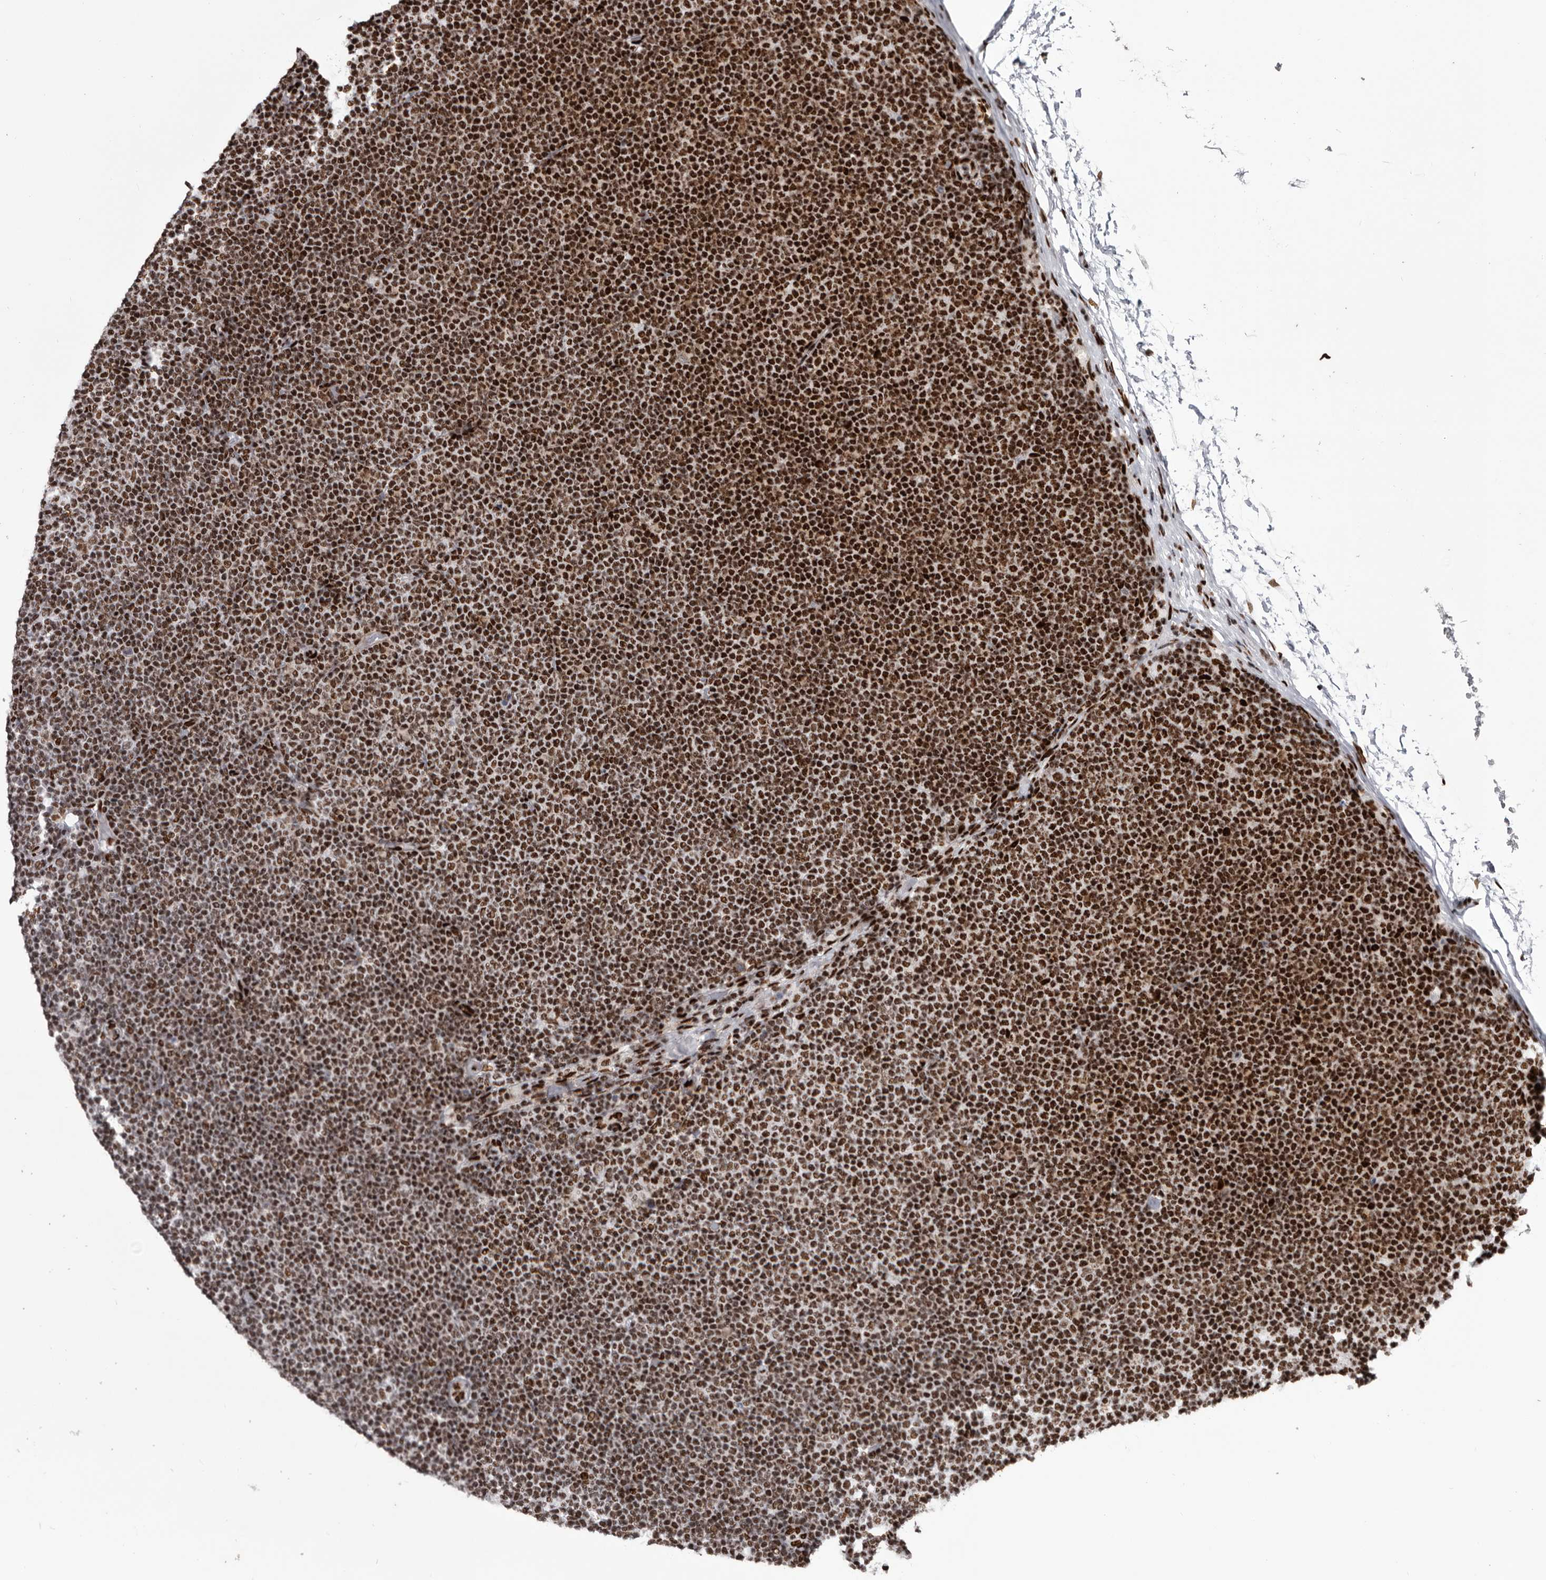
{"staining": {"intensity": "strong", "quantity": ">75%", "location": "nuclear"}, "tissue": "lymphoma", "cell_type": "Tumor cells", "image_type": "cancer", "snomed": [{"axis": "morphology", "description": "Malignant lymphoma, non-Hodgkin's type, Low grade"}, {"axis": "topography", "description": "Lymph node"}], "caption": "Strong nuclear staining for a protein is seen in approximately >75% of tumor cells of low-grade malignant lymphoma, non-Hodgkin's type using immunohistochemistry.", "gene": "NUMA1", "patient": {"sex": "female", "age": 53}}